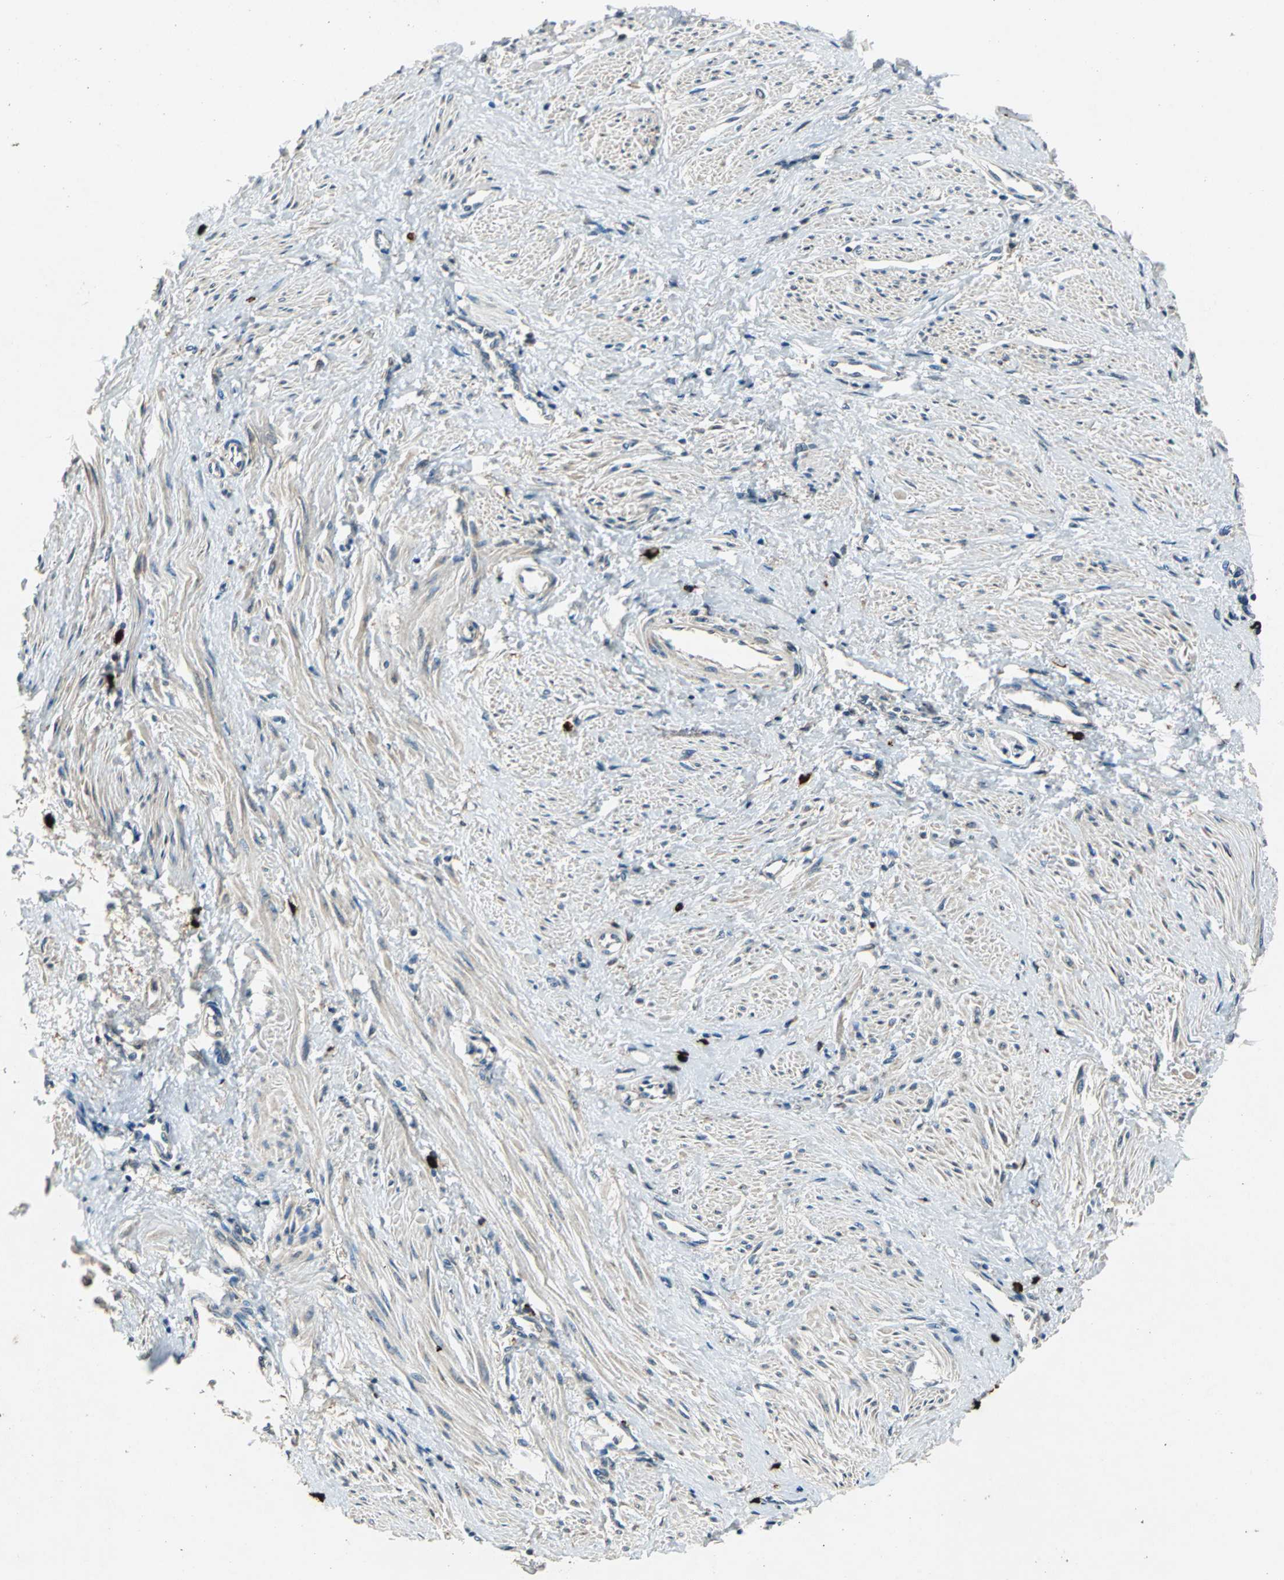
{"staining": {"intensity": "weak", "quantity": "<25%", "location": "cytoplasmic/membranous"}, "tissue": "smooth muscle", "cell_type": "Smooth muscle cells", "image_type": "normal", "snomed": [{"axis": "morphology", "description": "Normal tissue, NOS"}, {"axis": "topography", "description": "Smooth muscle"}, {"axis": "topography", "description": "Uterus"}], "caption": "The image demonstrates no significant expression in smooth muscle cells of smooth muscle.", "gene": "SLC19A2", "patient": {"sex": "female", "age": 39}}